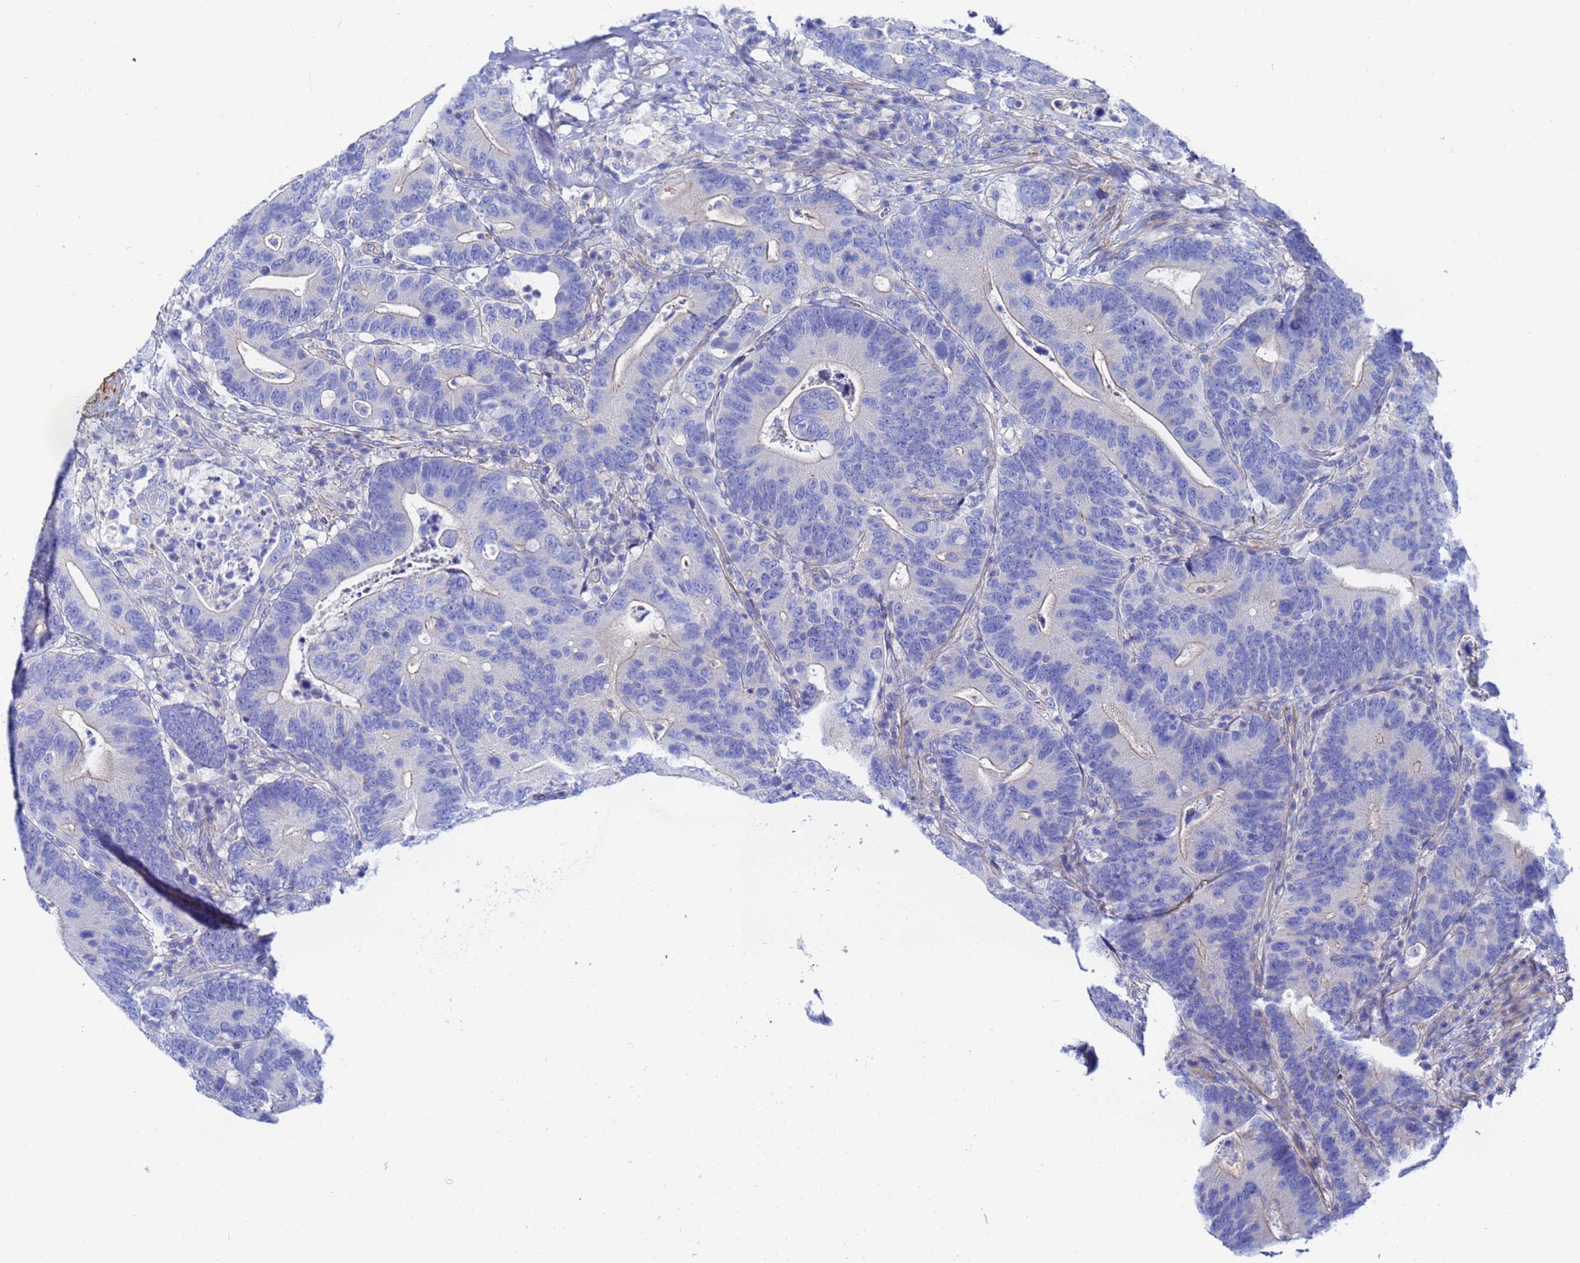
{"staining": {"intensity": "weak", "quantity": "<25%", "location": "cytoplasmic/membranous"}, "tissue": "colorectal cancer", "cell_type": "Tumor cells", "image_type": "cancer", "snomed": [{"axis": "morphology", "description": "Adenocarcinoma, NOS"}, {"axis": "topography", "description": "Colon"}], "caption": "DAB immunohistochemical staining of human adenocarcinoma (colorectal) exhibits no significant staining in tumor cells. The staining was performed using DAB (3,3'-diaminobenzidine) to visualize the protein expression in brown, while the nuclei were stained in blue with hematoxylin (Magnification: 20x).", "gene": "RAB39B", "patient": {"sex": "female", "age": 66}}